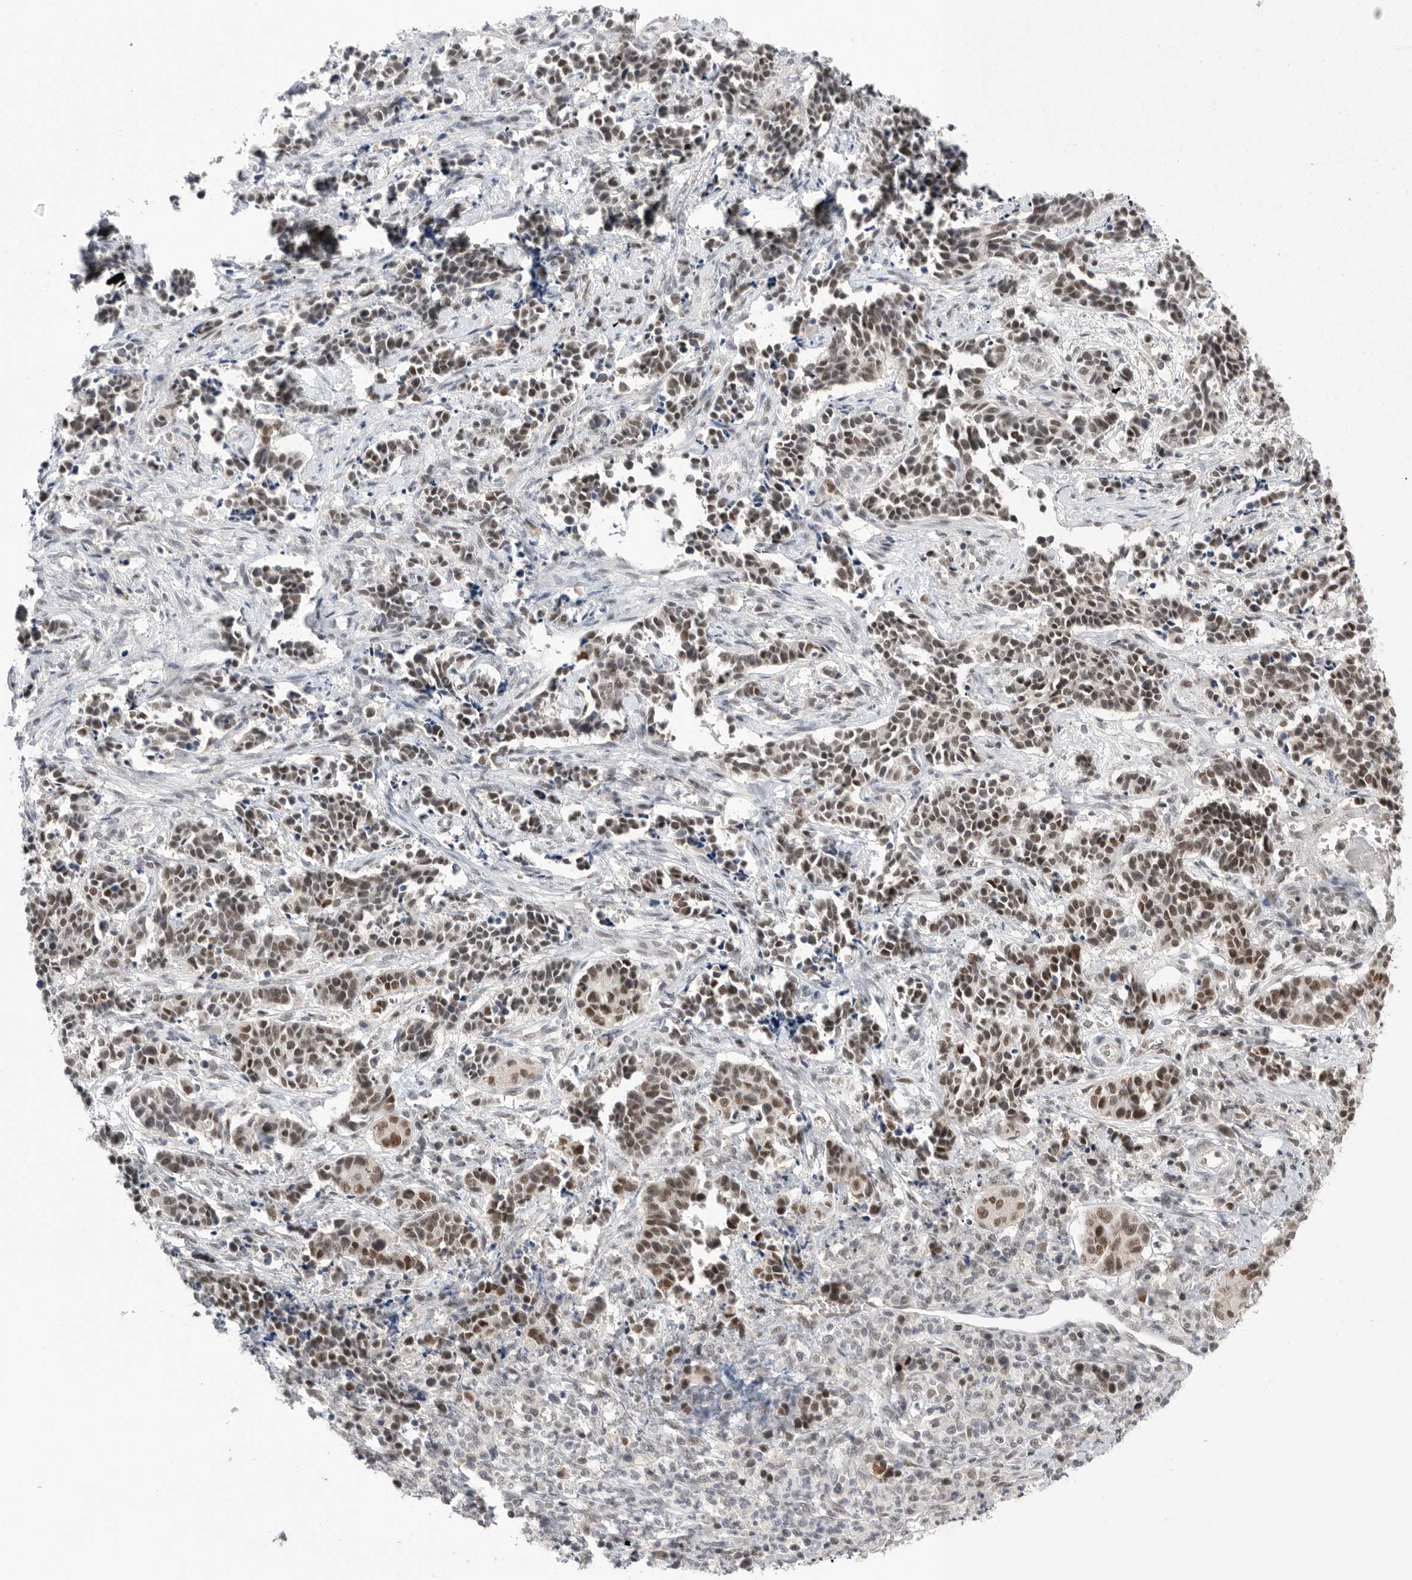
{"staining": {"intensity": "moderate", "quantity": ">75%", "location": "nuclear"}, "tissue": "cervical cancer", "cell_type": "Tumor cells", "image_type": "cancer", "snomed": [{"axis": "morphology", "description": "Normal tissue, NOS"}, {"axis": "morphology", "description": "Squamous cell carcinoma, NOS"}, {"axis": "topography", "description": "Cervix"}], "caption": "Cervical cancer stained with a brown dye demonstrates moderate nuclear positive positivity in approximately >75% of tumor cells.", "gene": "POU5F1", "patient": {"sex": "female", "age": 35}}